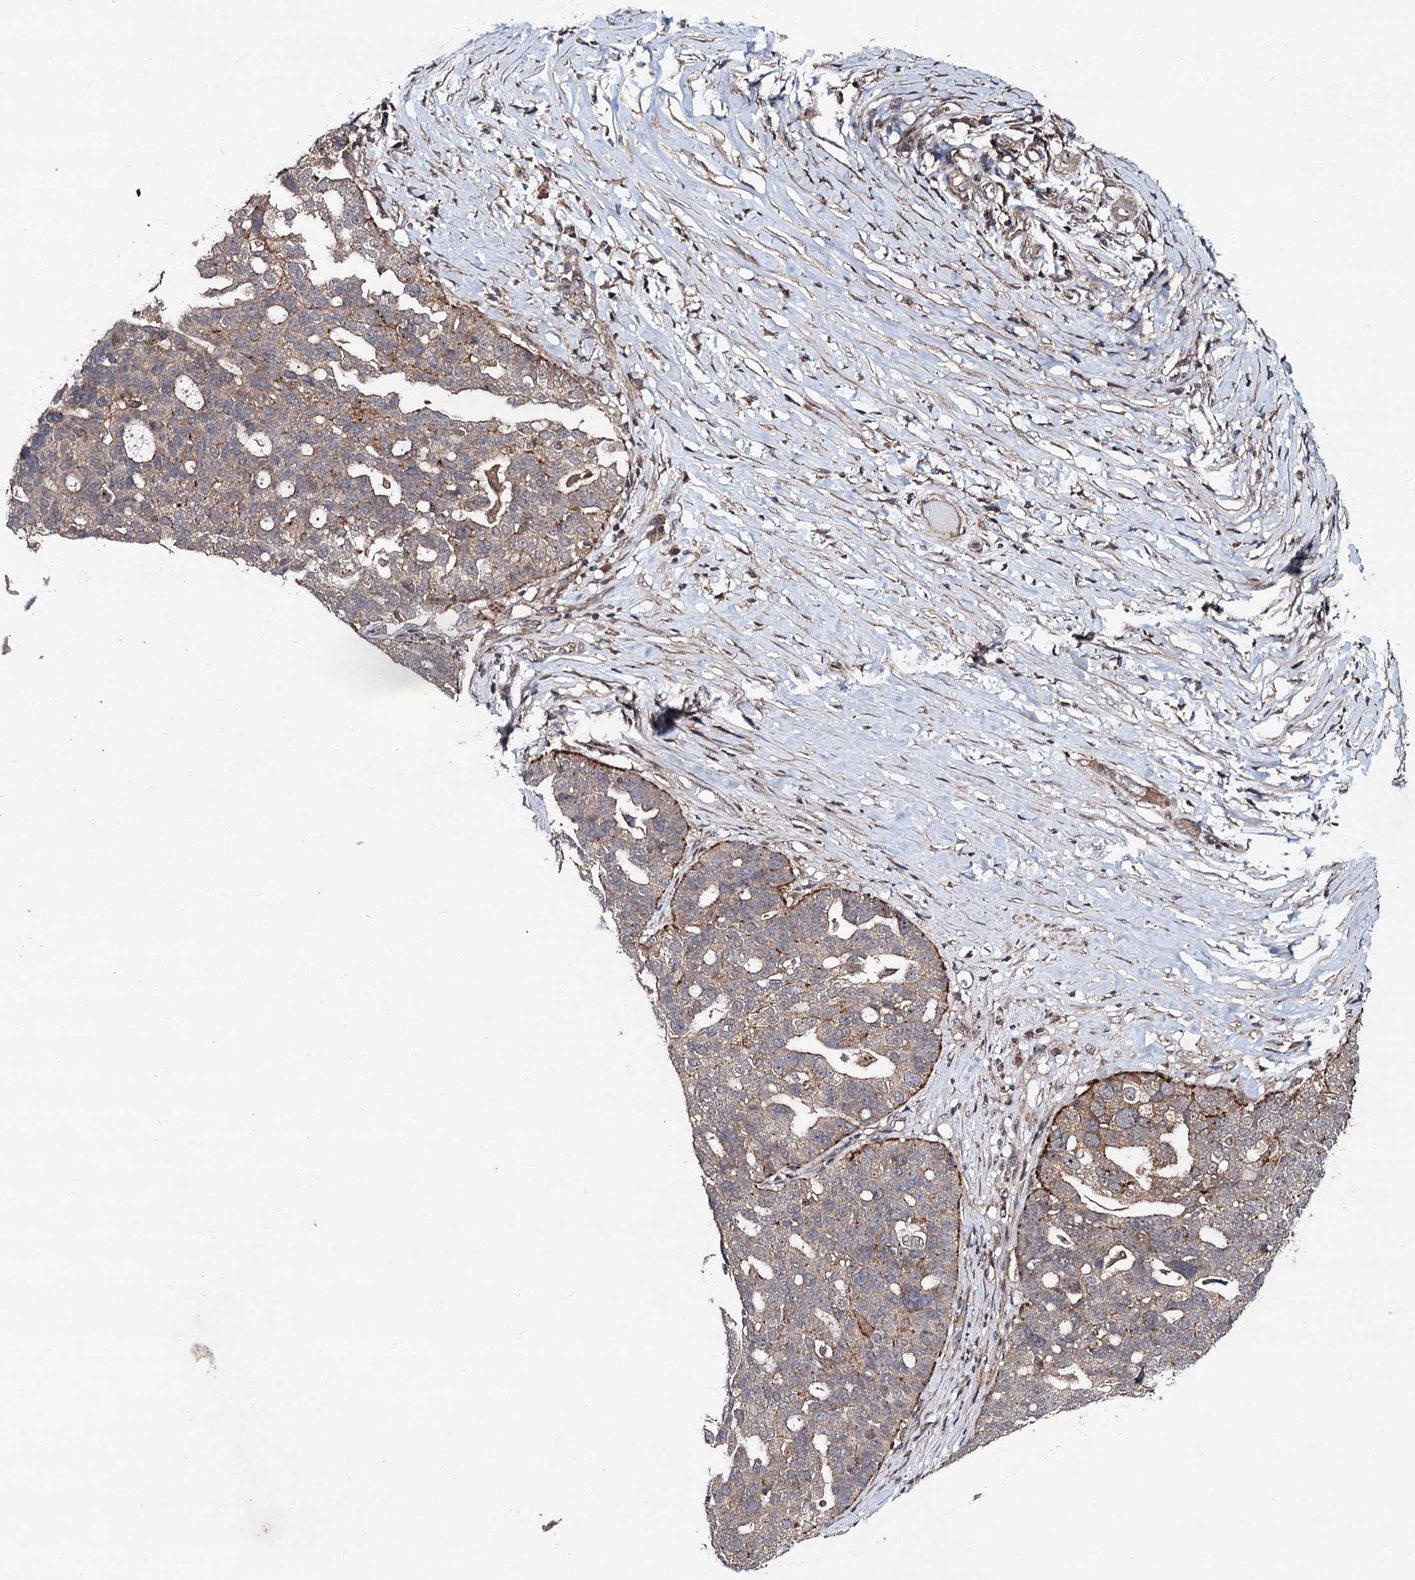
{"staining": {"intensity": "weak", "quantity": "25%-75%", "location": "cytoplasmic/membranous"}, "tissue": "ovarian cancer", "cell_type": "Tumor cells", "image_type": "cancer", "snomed": [{"axis": "morphology", "description": "Cystadenocarcinoma, serous, NOS"}, {"axis": "topography", "description": "Ovary"}], "caption": "This histopathology image reveals serous cystadenocarcinoma (ovarian) stained with immunohistochemistry (IHC) to label a protein in brown. The cytoplasmic/membranous of tumor cells show weak positivity for the protein. Nuclei are counter-stained blue.", "gene": "KXD1", "patient": {"sex": "female", "age": 59}}